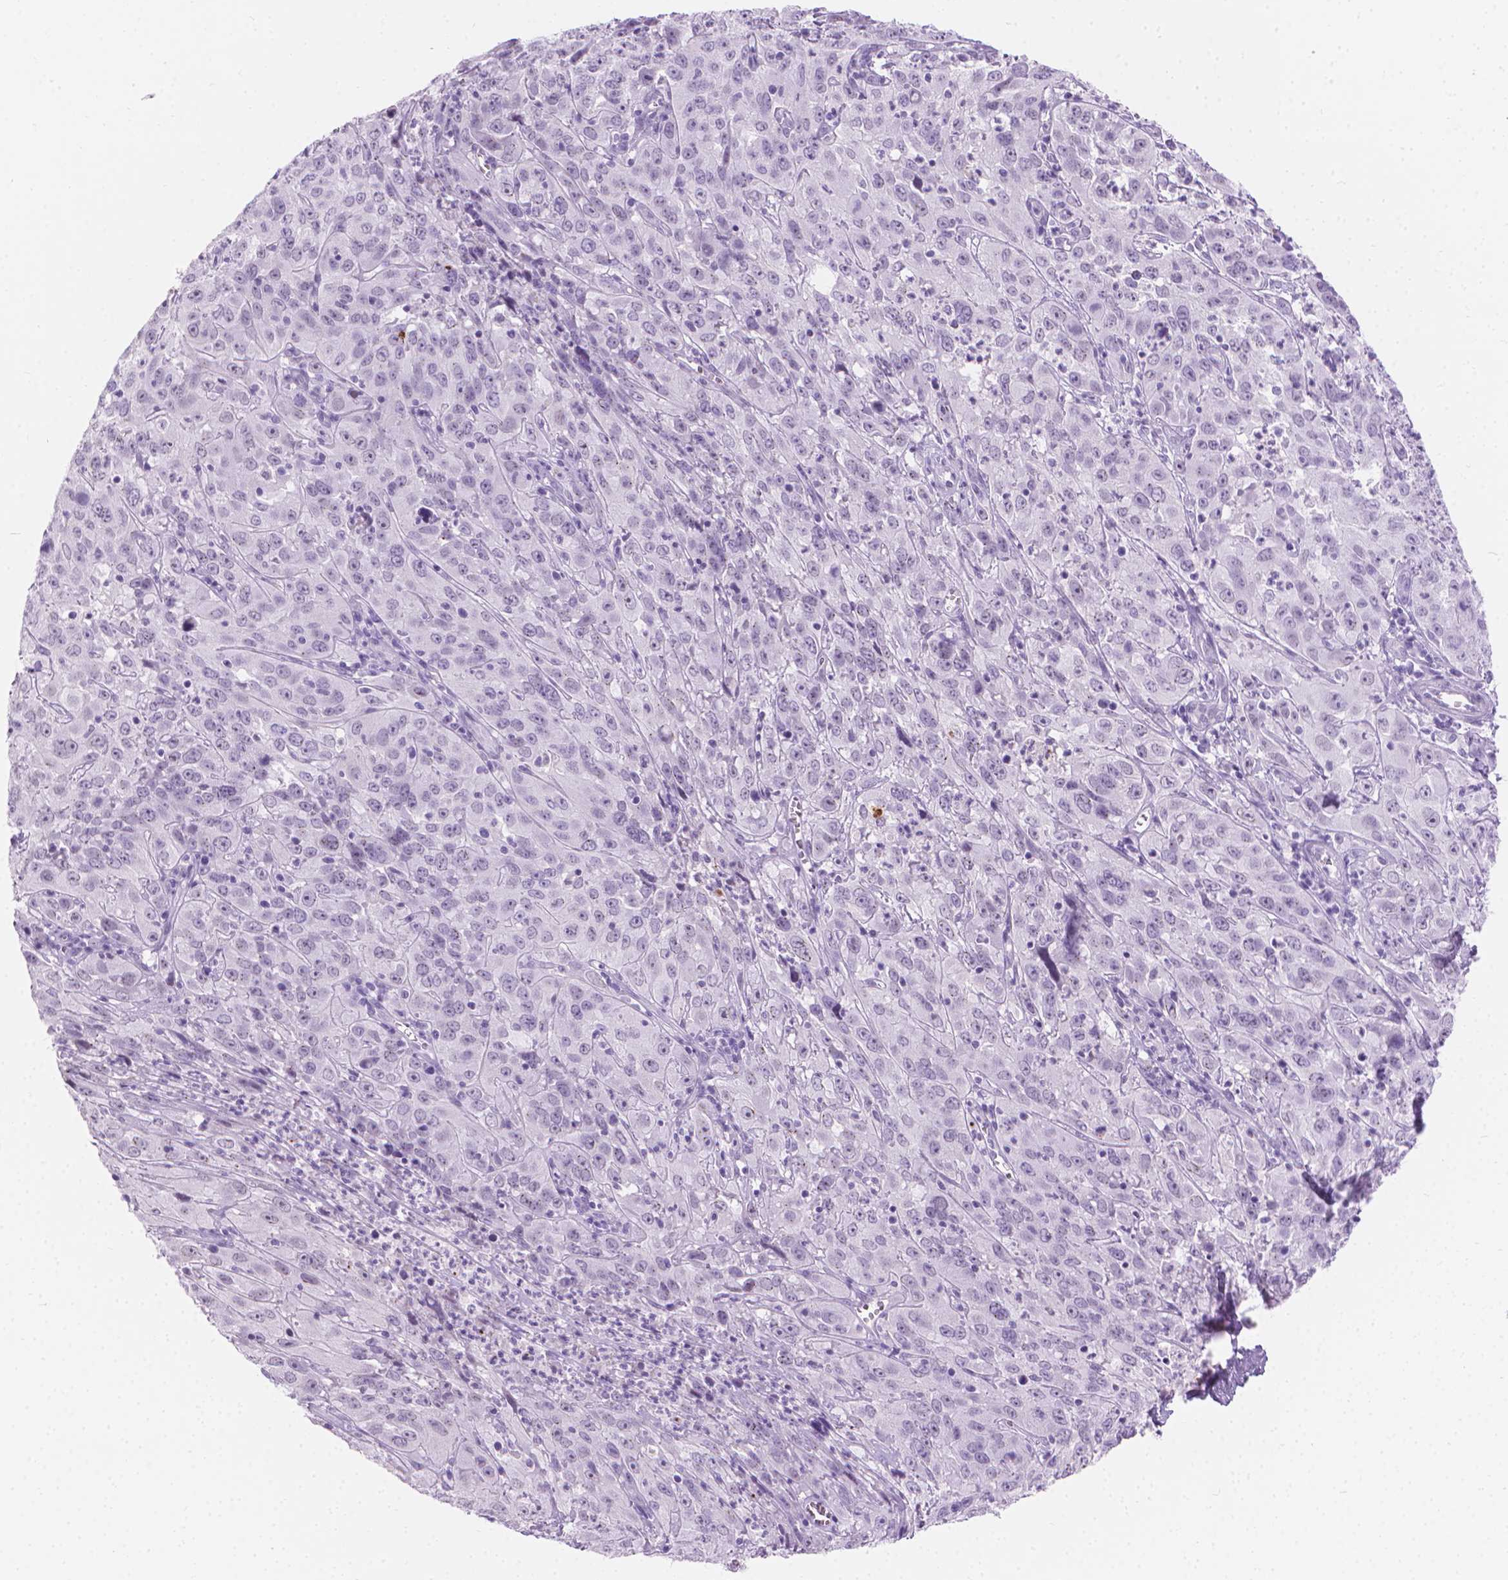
{"staining": {"intensity": "negative", "quantity": "none", "location": "none"}, "tissue": "cervical cancer", "cell_type": "Tumor cells", "image_type": "cancer", "snomed": [{"axis": "morphology", "description": "Squamous cell carcinoma, NOS"}, {"axis": "topography", "description": "Cervix"}], "caption": "Immunohistochemistry (IHC) image of neoplastic tissue: cervical cancer (squamous cell carcinoma) stained with DAB (3,3'-diaminobenzidine) shows no significant protein staining in tumor cells.", "gene": "CFAP52", "patient": {"sex": "female", "age": 32}}